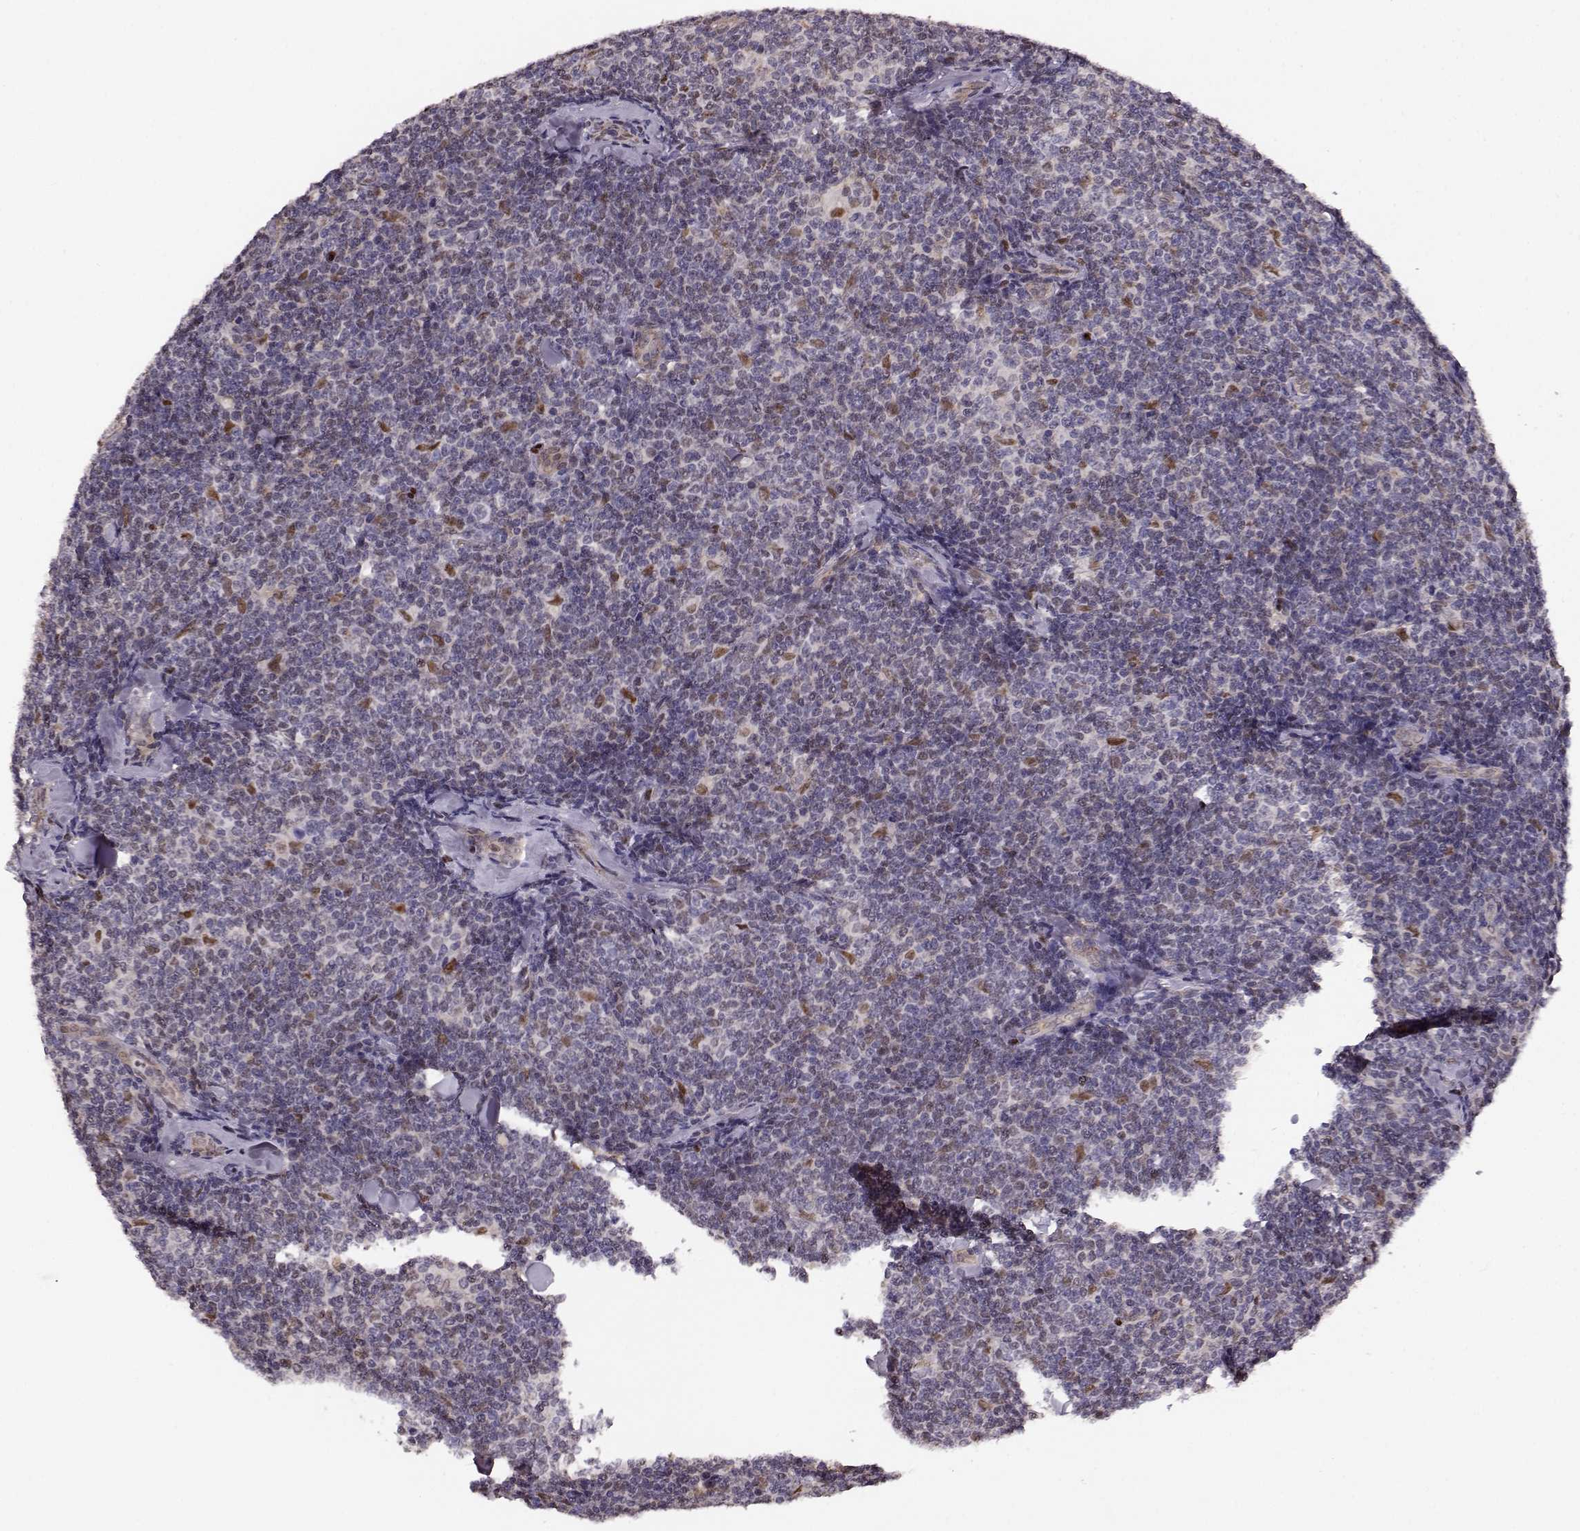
{"staining": {"intensity": "negative", "quantity": "none", "location": "none"}, "tissue": "lymphoma", "cell_type": "Tumor cells", "image_type": "cancer", "snomed": [{"axis": "morphology", "description": "Malignant lymphoma, non-Hodgkin's type, Low grade"}, {"axis": "topography", "description": "Lymph node"}], "caption": "Immunohistochemistry (IHC) image of neoplastic tissue: lymphoma stained with DAB (3,3'-diaminobenzidine) shows no significant protein expression in tumor cells.", "gene": "KLF6", "patient": {"sex": "female", "age": 56}}